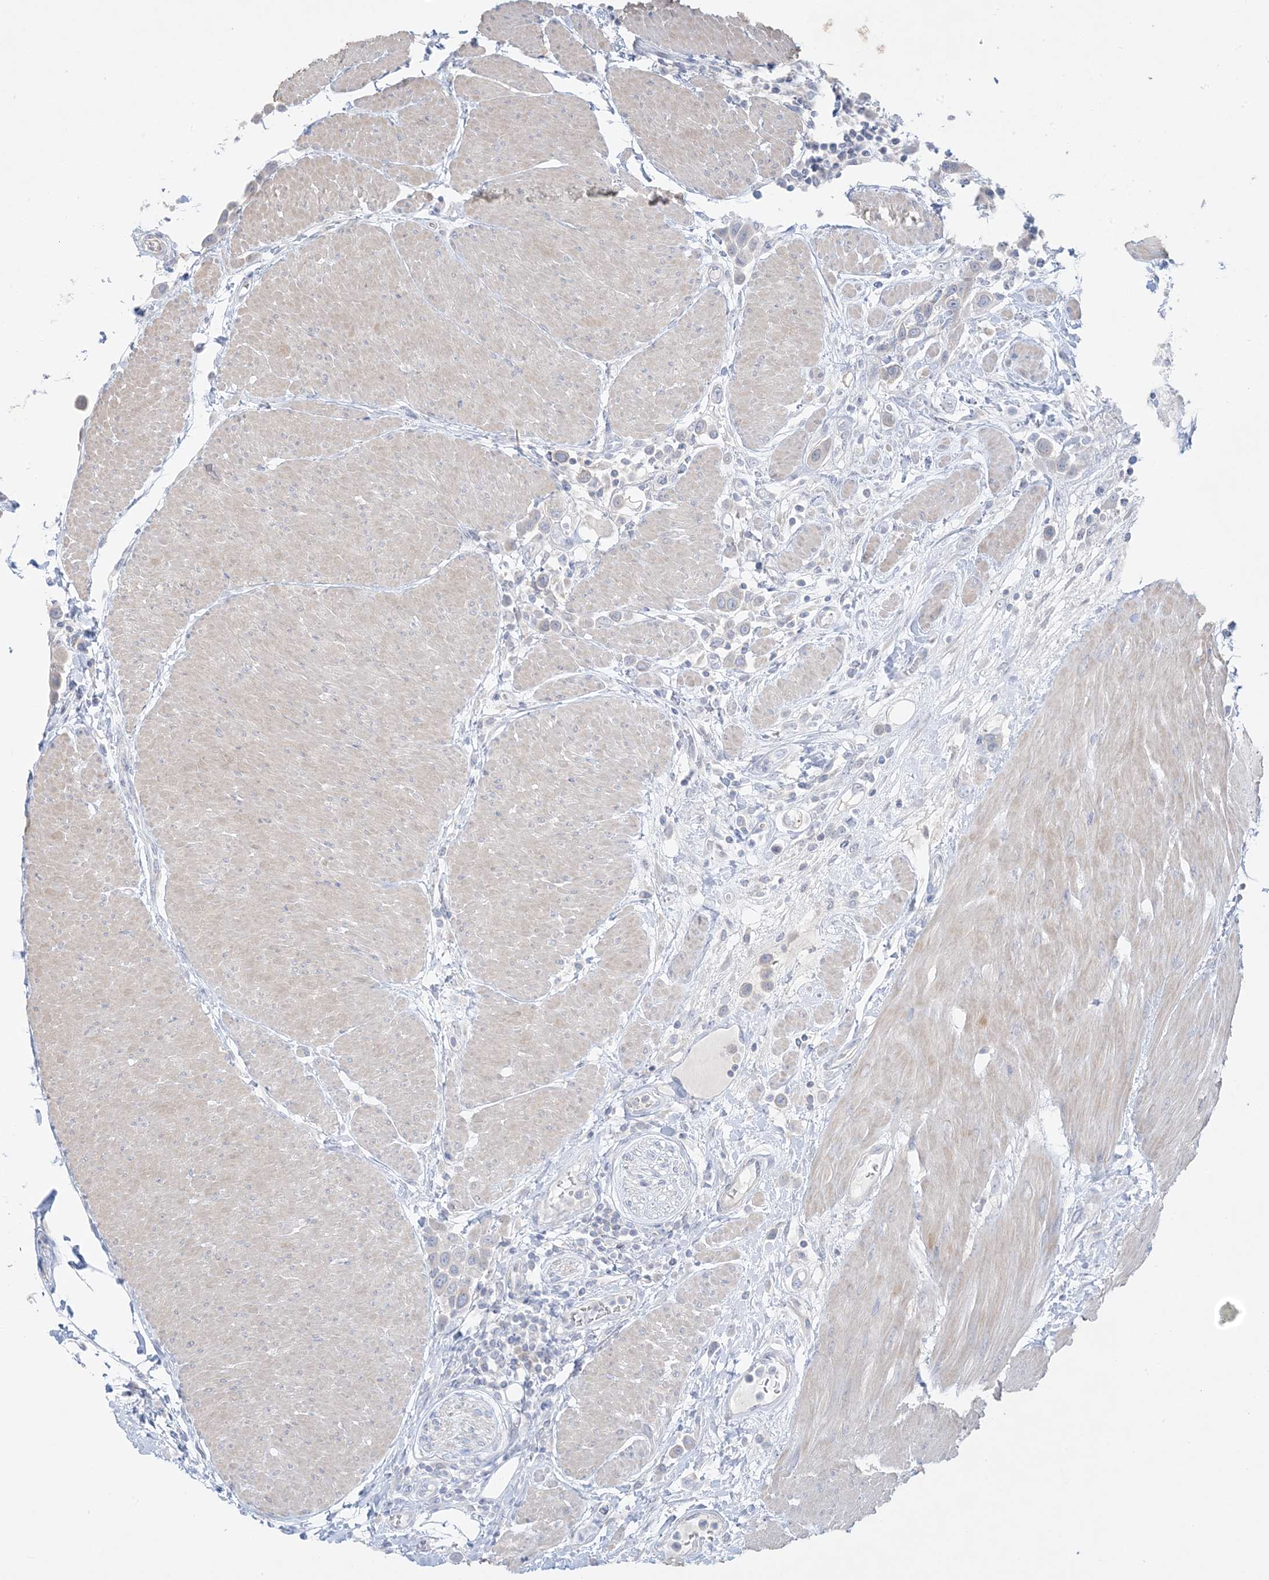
{"staining": {"intensity": "negative", "quantity": "none", "location": "none"}, "tissue": "urothelial cancer", "cell_type": "Tumor cells", "image_type": "cancer", "snomed": [{"axis": "morphology", "description": "Urothelial carcinoma, High grade"}, {"axis": "topography", "description": "Urinary bladder"}], "caption": "This is an immunohistochemistry image of urothelial carcinoma (high-grade). There is no positivity in tumor cells.", "gene": "FAM184A", "patient": {"sex": "male", "age": 50}}